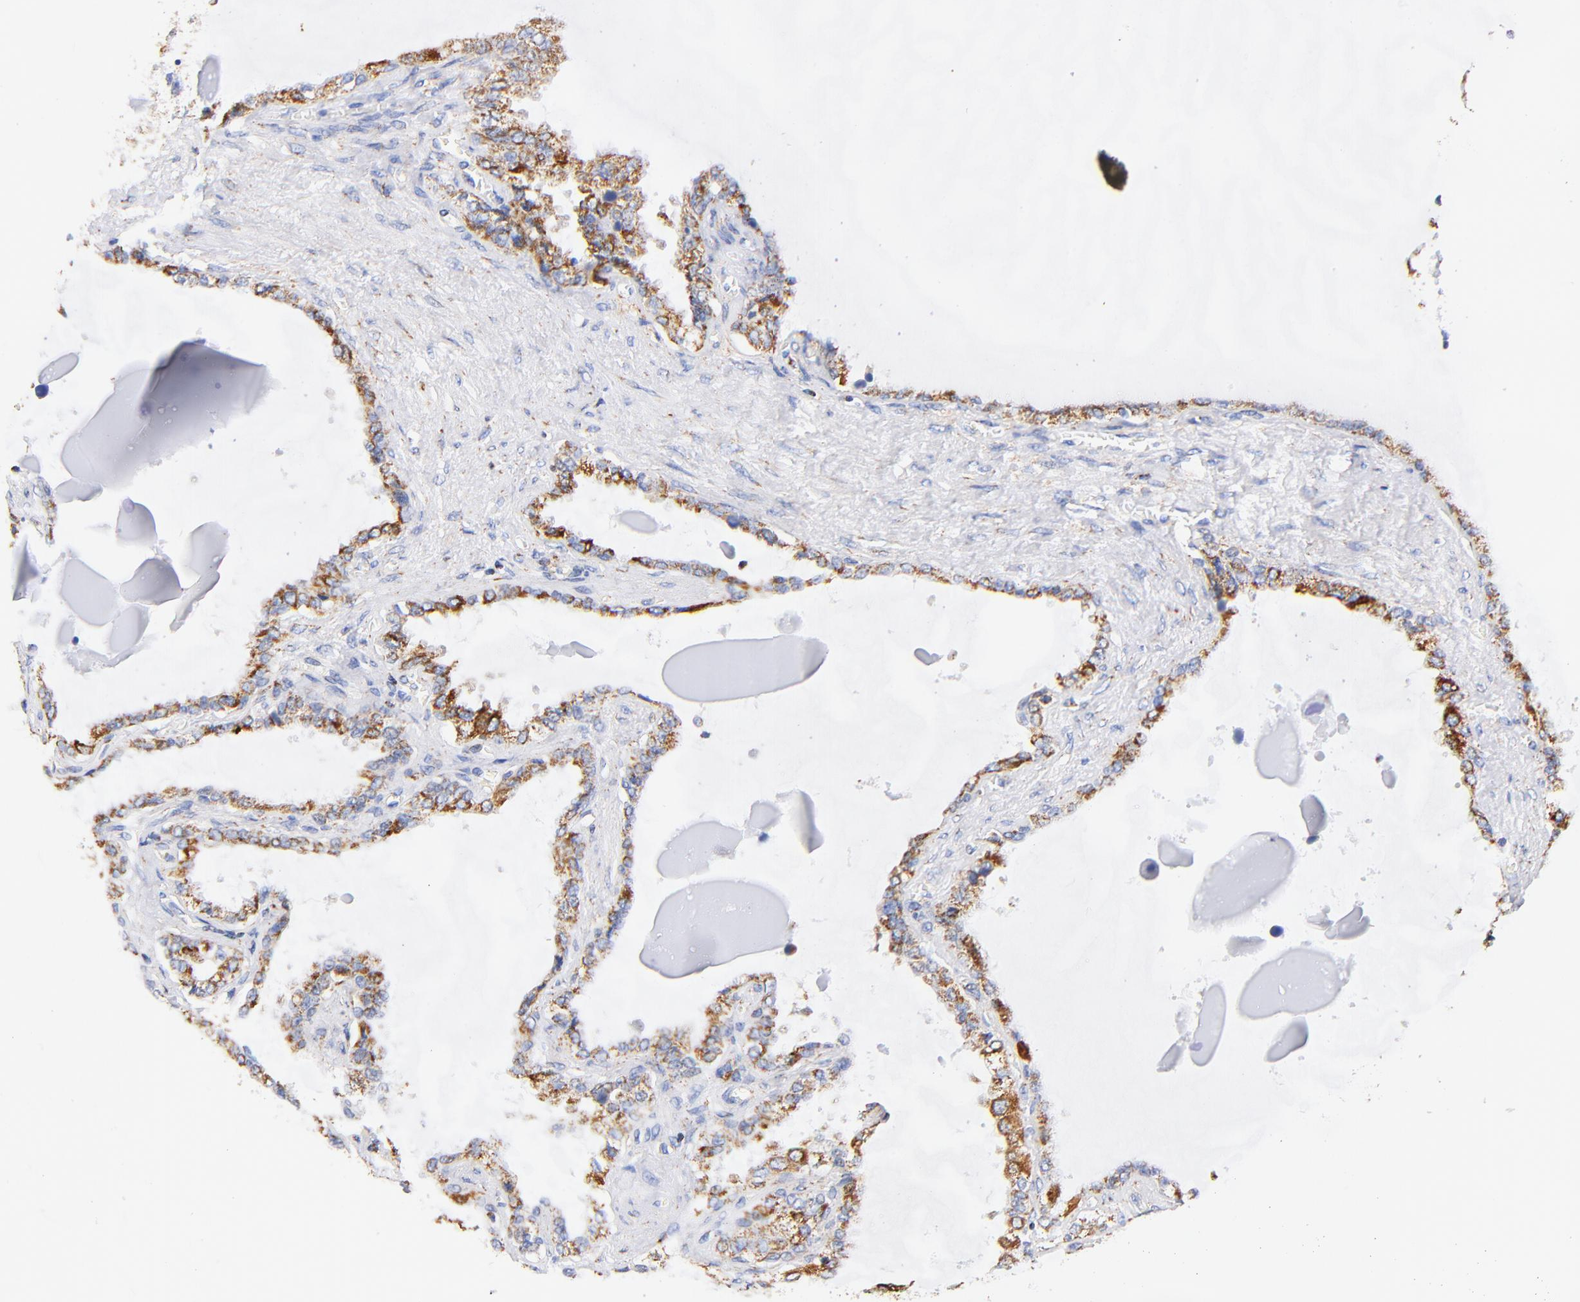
{"staining": {"intensity": "moderate", "quantity": "25%-75%", "location": "cytoplasmic/membranous"}, "tissue": "seminal vesicle", "cell_type": "Glandular cells", "image_type": "normal", "snomed": [{"axis": "morphology", "description": "Normal tissue, NOS"}, {"axis": "morphology", "description": "Inflammation, NOS"}, {"axis": "topography", "description": "Urinary bladder"}, {"axis": "topography", "description": "Prostate"}, {"axis": "topography", "description": "Seminal veicle"}], "caption": "Immunohistochemistry (IHC) of normal human seminal vesicle displays medium levels of moderate cytoplasmic/membranous positivity in approximately 25%-75% of glandular cells.", "gene": "ATP5F1D", "patient": {"sex": "male", "age": 82}}